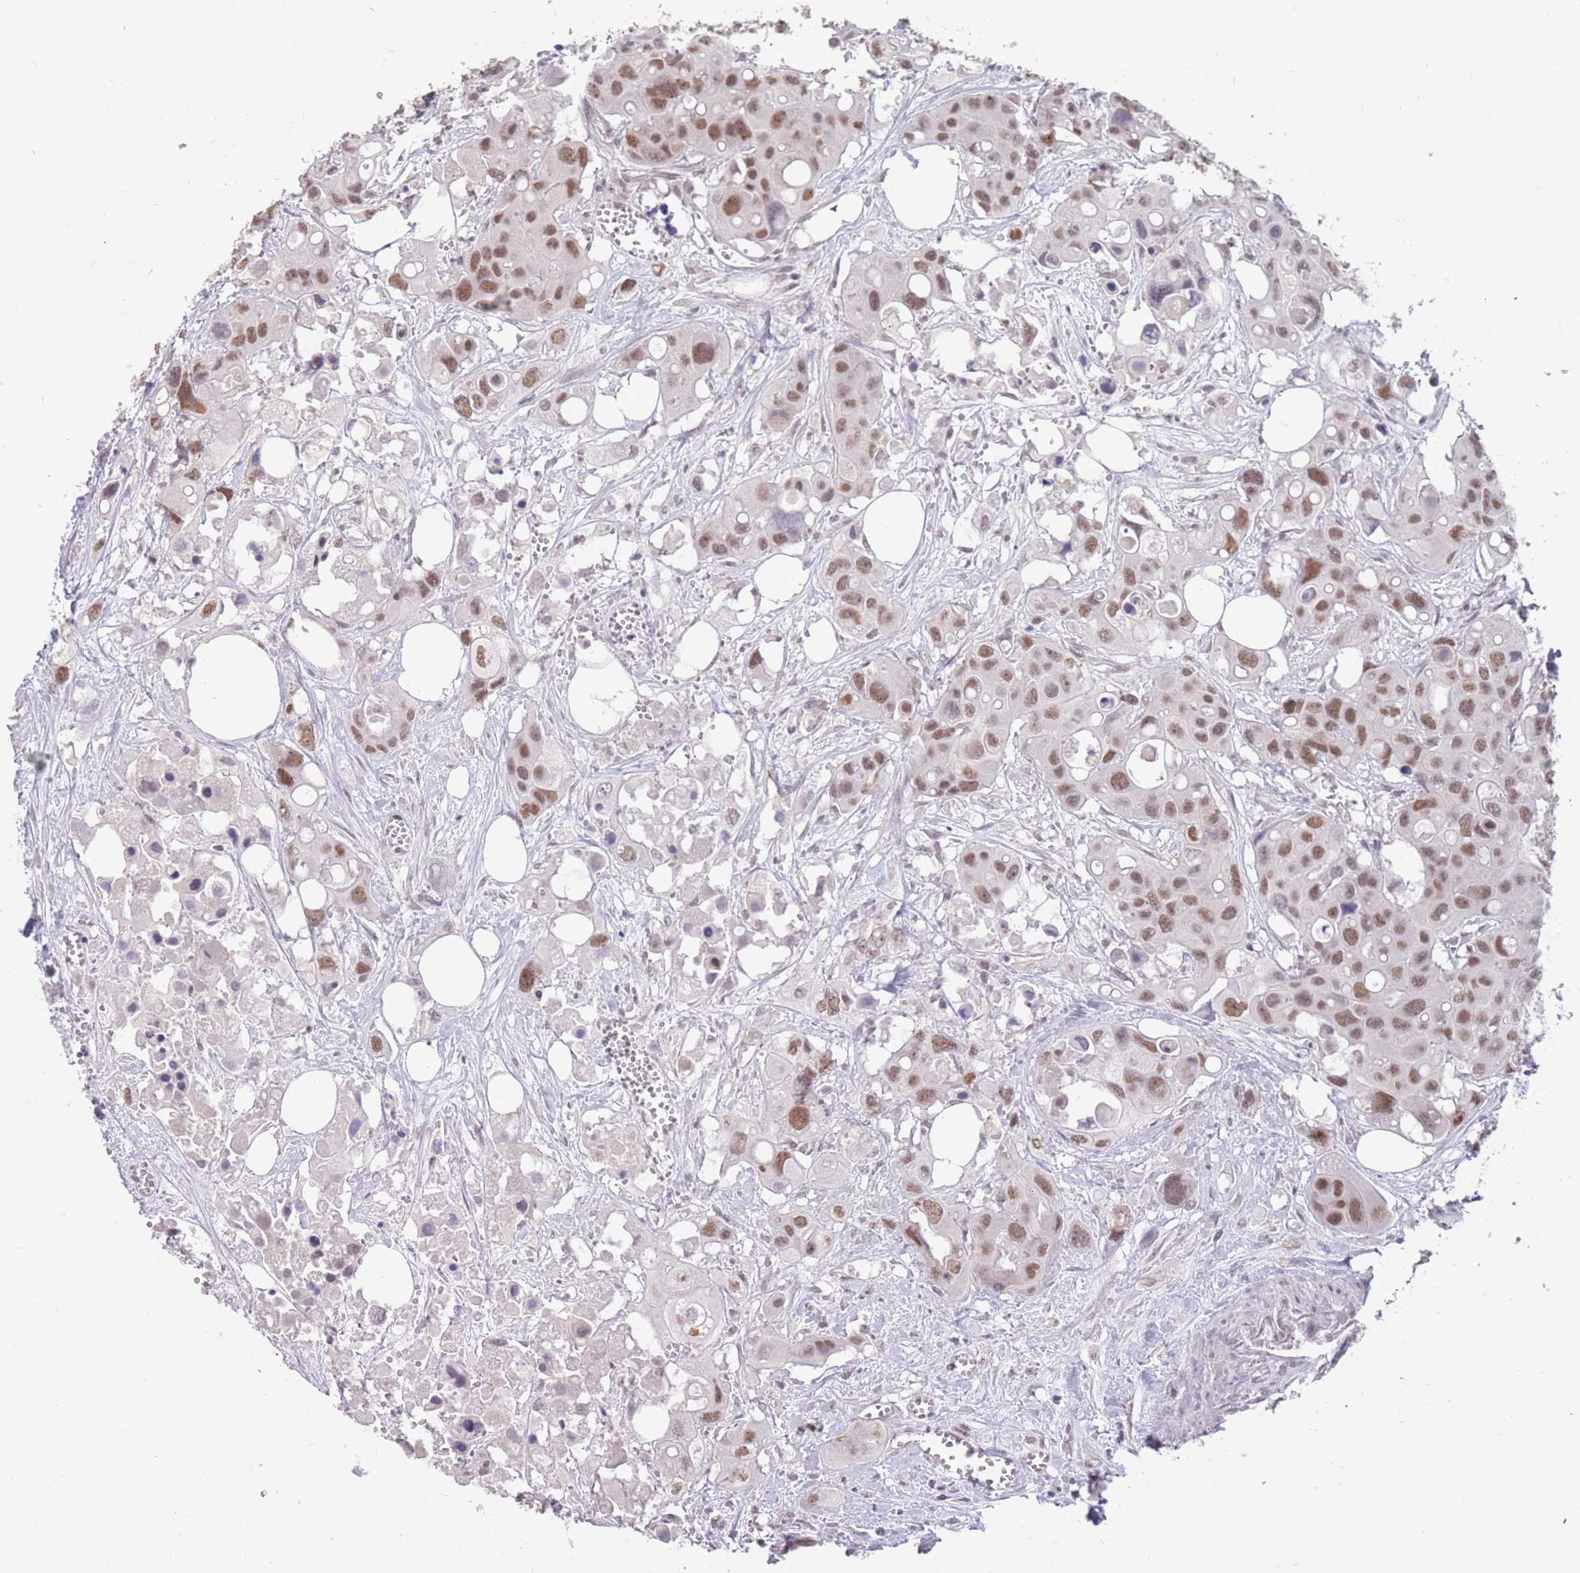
{"staining": {"intensity": "moderate", "quantity": ">75%", "location": "nuclear"}, "tissue": "colorectal cancer", "cell_type": "Tumor cells", "image_type": "cancer", "snomed": [{"axis": "morphology", "description": "Adenocarcinoma, NOS"}, {"axis": "topography", "description": "Colon"}], "caption": "DAB (3,3'-diaminobenzidine) immunohistochemical staining of colorectal cancer displays moderate nuclear protein staining in about >75% of tumor cells. (IHC, brightfield microscopy, high magnification).", "gene": "HNRNPUL1", "patient": {"sex": "male", "age": 77}}